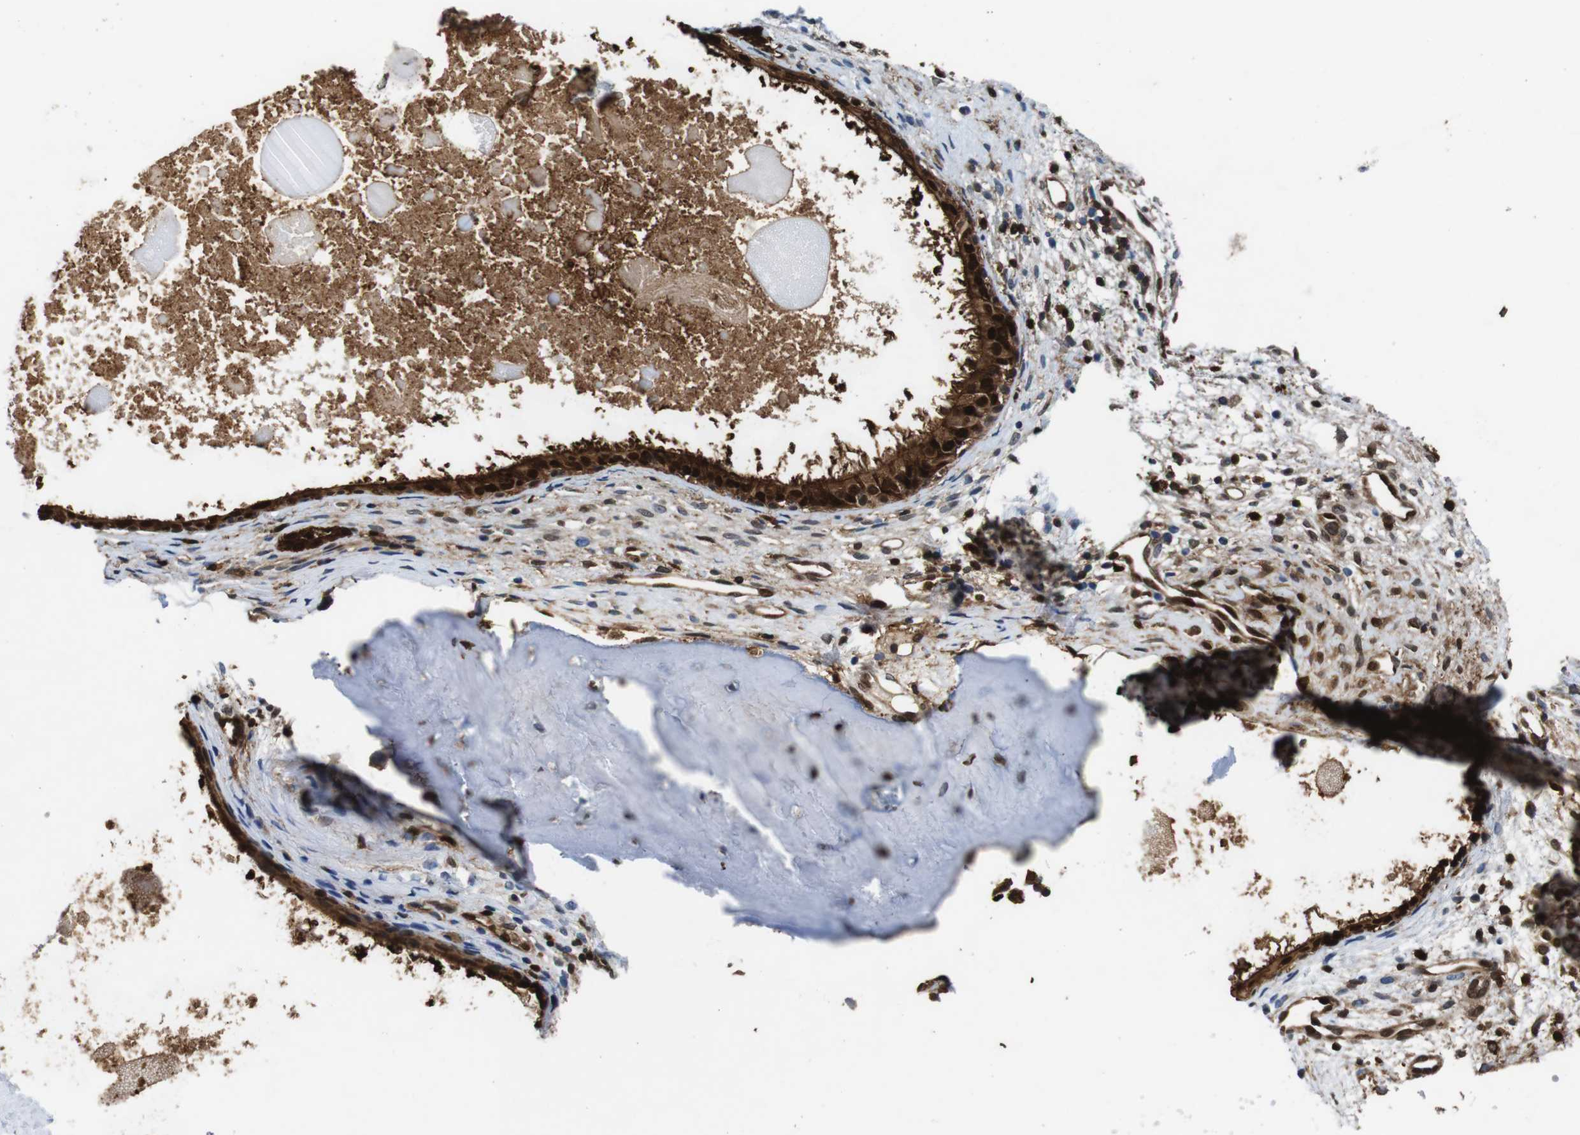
{"staining": {"intensity": "strong", "quantity": ">75%", "location": "cytoplasmic/membranous,nuclear"}, "tissue": "nasopharynx", "cell_type": "Respiratory epithelial cells", "image_type": "normal", "snomed": [{"axis": "morphology", "description": "Normal tissue, NOS"}, {"axis": "topography", "description": "Nasopharynx"}], "caption": "Respiratory epithelial cells display high levels of strong cytoplasmic/membranous,nuclear positivity in about >75% of cells in normal nasopharynx. (IHC, brightfield microscopy, high magnification).", "gene": "ANXA1", "patient": {"sex": "male", "age": 22}}